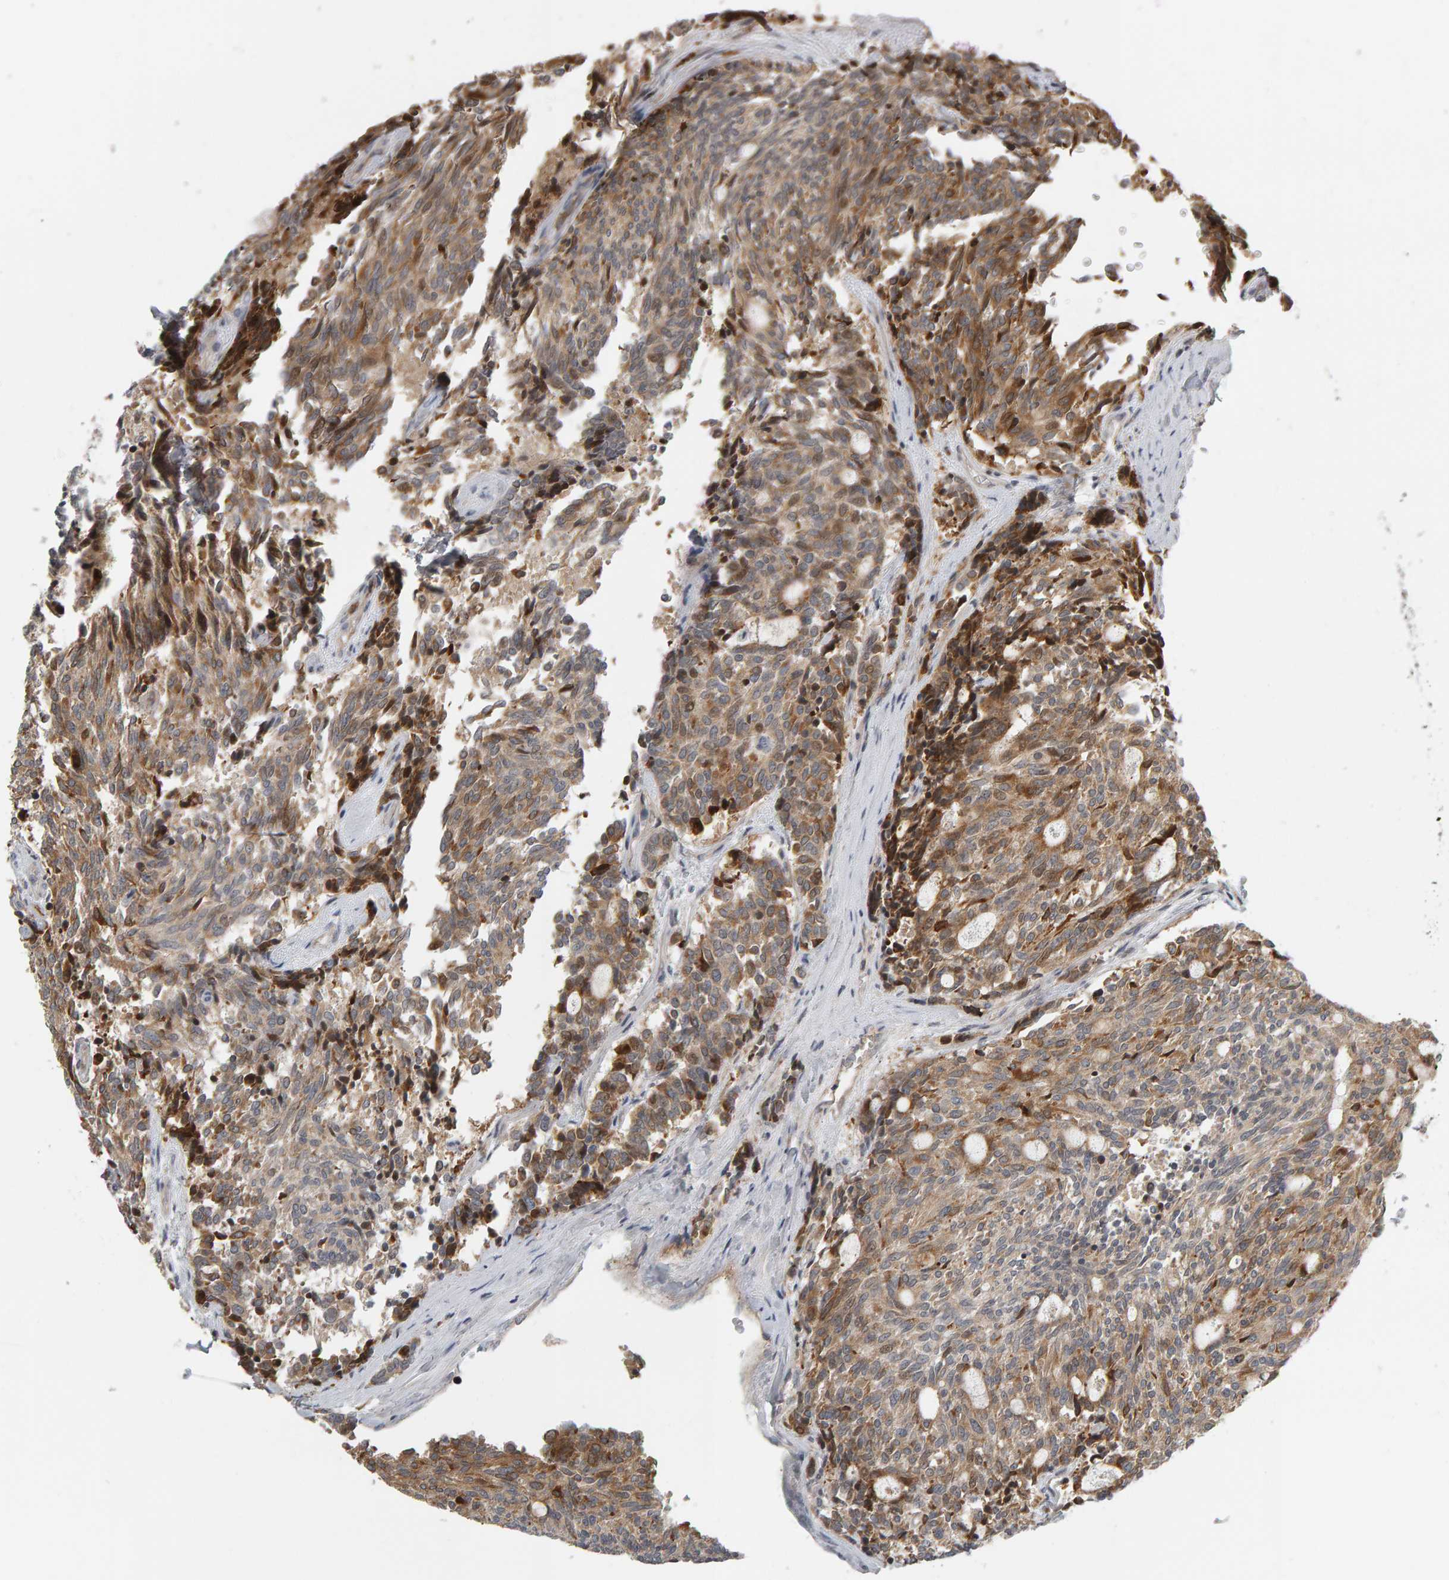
{"staining": {"intensity": "moderate", "quantity": ">75%", "location": "cytoplasmic/membranous"}, "tissue": "carcinoid", "cell_type": "Tumor cells", "image_type": "cancer", "snomed": [{"axis": "morphology", "description": "Carcinoid, malignant, NOS"}, {"axis": "topography", "description": "Pancreas"}], "caption": "Carcinoid stained with immunohistochemistry shows moderate cytoplasmic/membranous positivity in approximately >75% of tumor cells.", "gene": "ZNF160", "patient": {"sex": "female", "age": 54}}